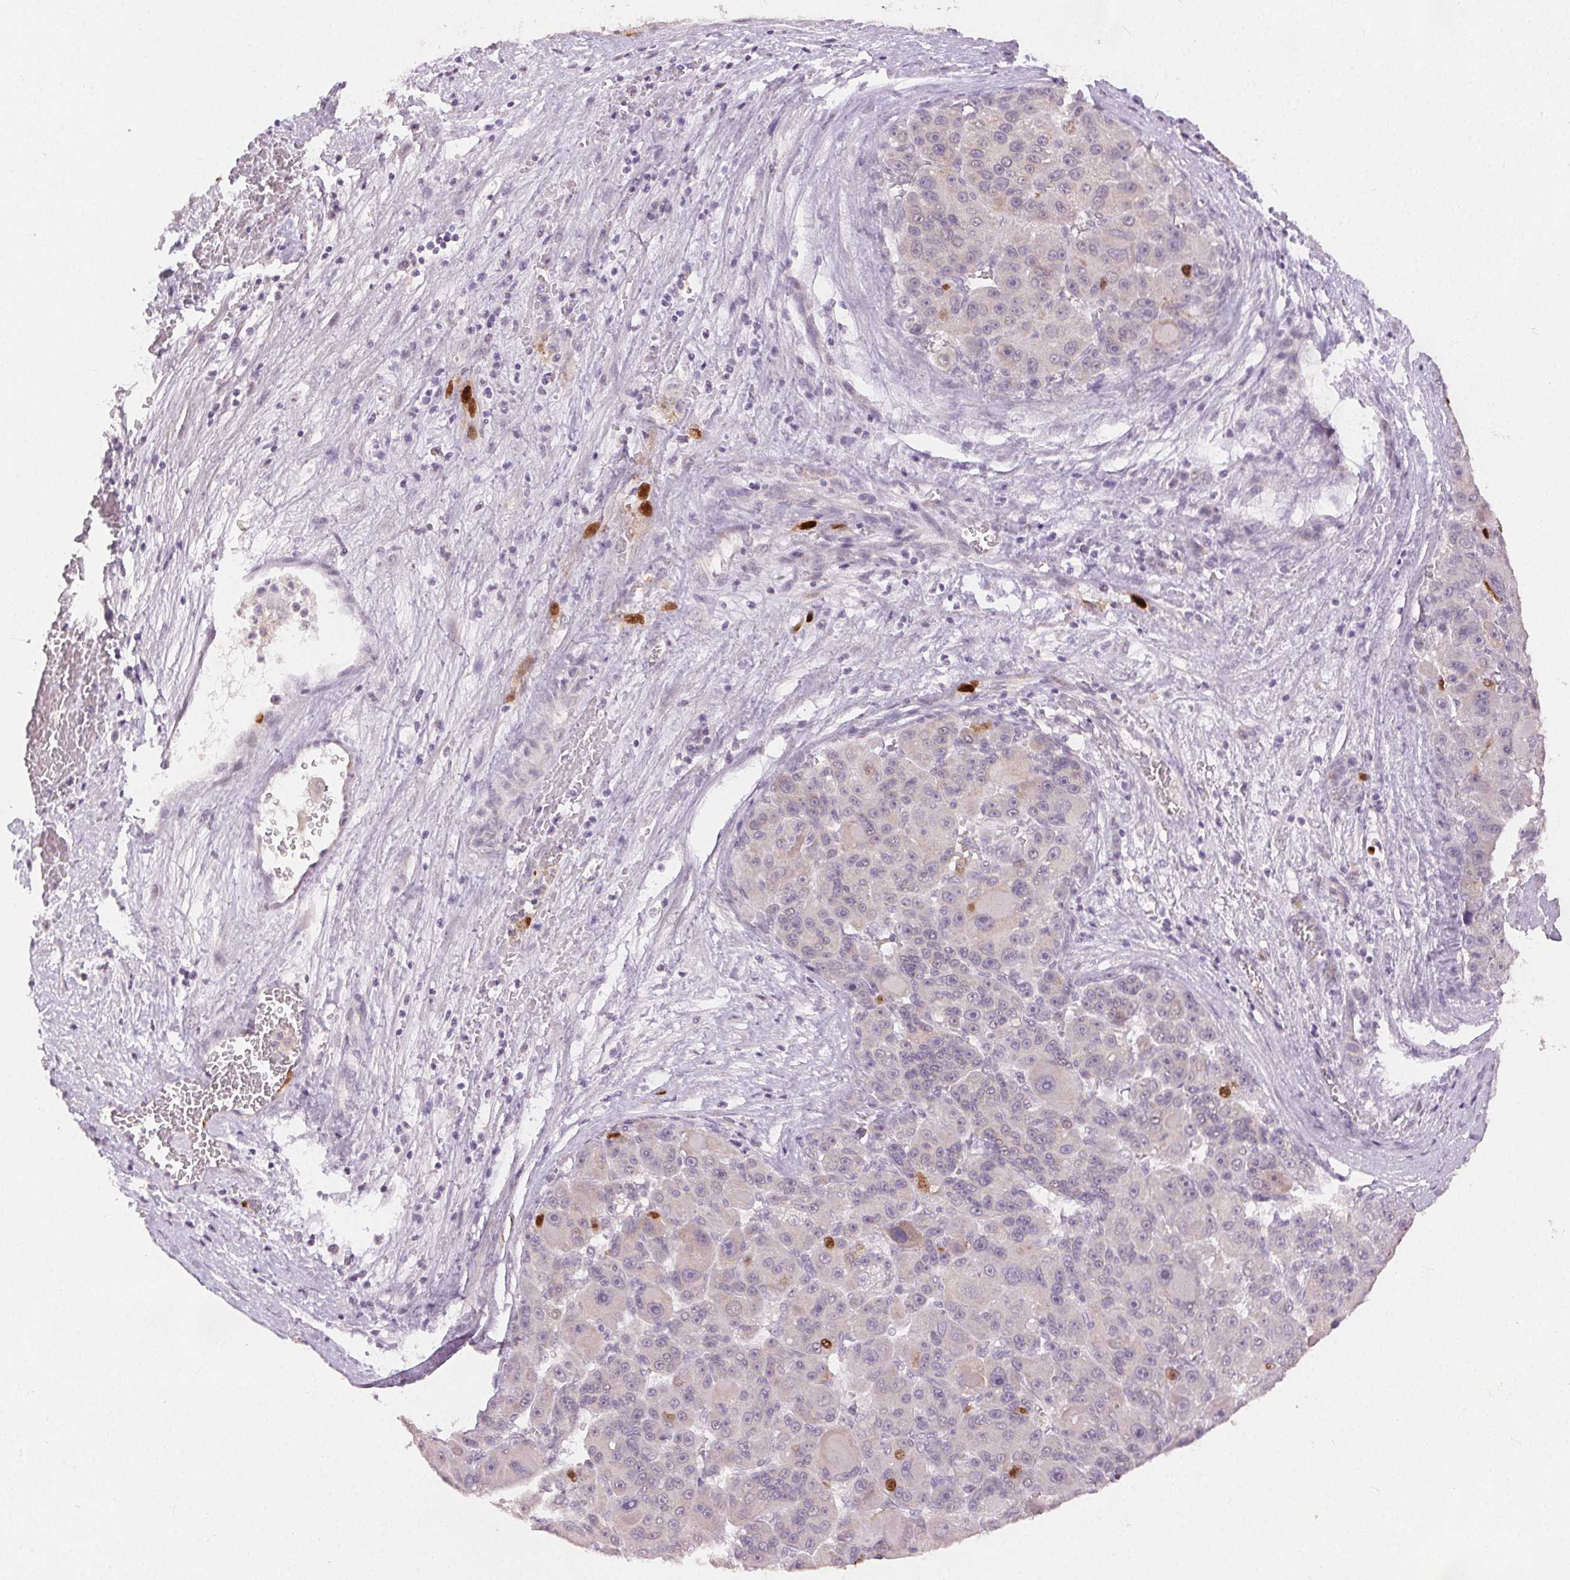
{"staining": {"intensity": "strong", "quantity": "<25%", "location": "nuclear"}, "tissue": "liver cancer", "cell_type": "Tumor cells", "image_type": "cancer", "snomed": [{"axis": "morphology", "description": "Carcinoma, Hepatocellular, NOS"}, {"axis": "topography", "description": "Liver"}], "caption": "Brown immunohistochemical staining in human hepatocellular carcinoma (liver) displays strong nuclear expression in about <25% of tumor cells.", "gene": "ANLN", "patient": {"sex": "male", "age": 76}}